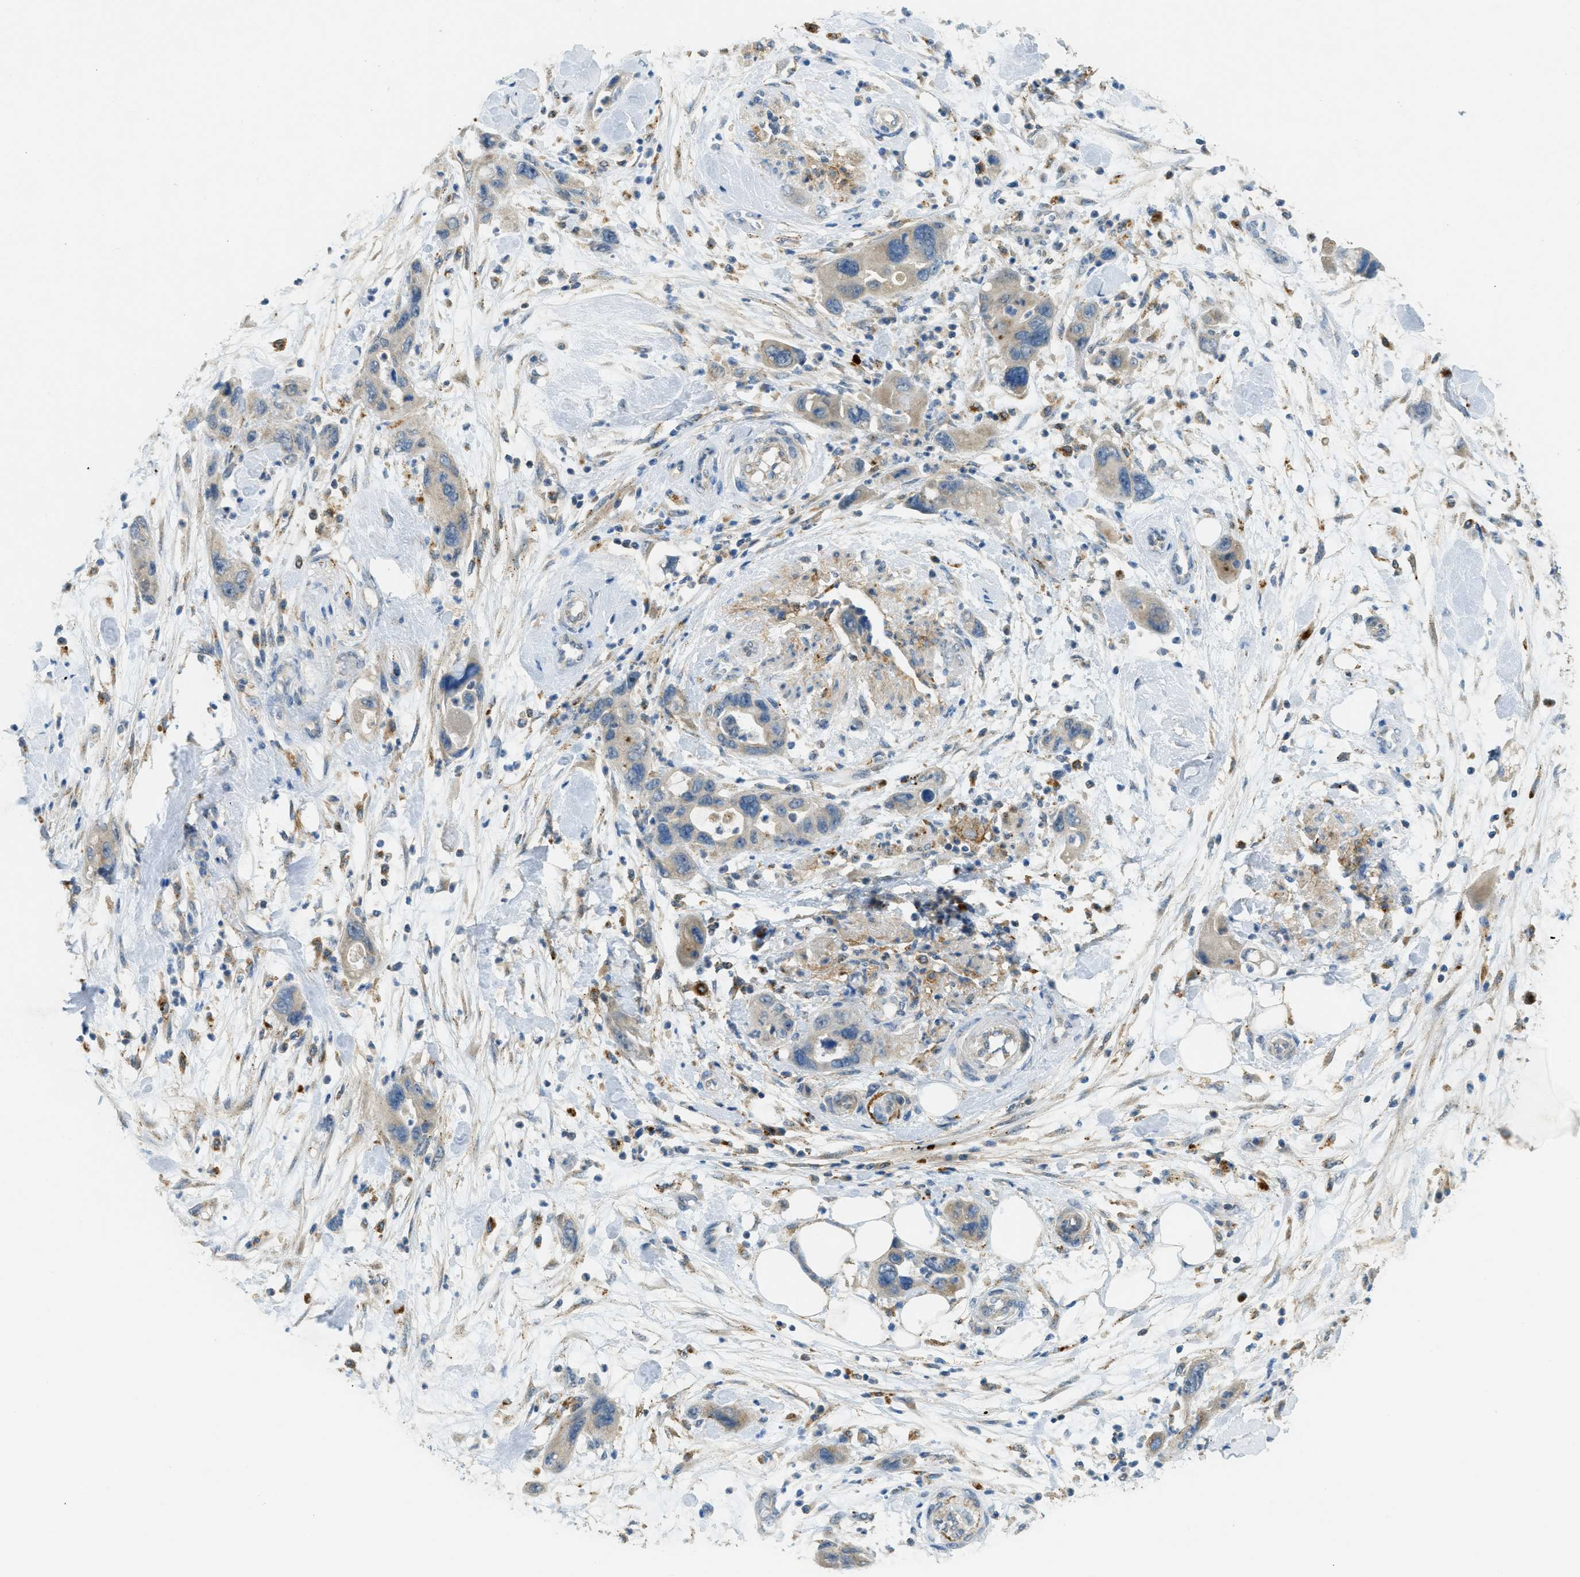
{"staining": {"intensity": "weak", "quantity": "<25%", "location": "cytoplasmic/membranous"}, "tissue": "pancreatic cancer", "cell_type": "Tumor cells", "image_type": "cancer", "snomed": [{"axis": "morphology", "description": "Normal tissue, NOS"}, {"axis": "morphology", "description": "Adenocarcinoma, NOS"}, {"axis": "topography", "description": "Pancreas"}], "caption": "The immunohistochemistry micrograph has no significant expression in tumor cells of adenocarcinoma (pancreatic) tissue.", "gene": "PLBD2", "patient": {"sex": "female", "age": 71}}